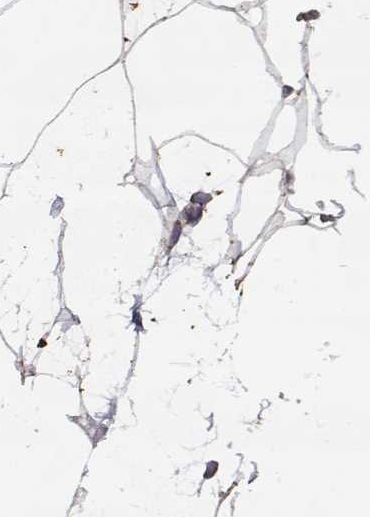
{"staining": {"intensity": "negative", "quantity": "none", "location": "none"}, "tissue": "adipose tissue", "cell_type": "Adipocytes", "image_type": "normal", "snomed": [{"axis": "morphology", "description": "Normal tissue, NOS"}, {"axis": "topography", "description": "Adipose tissue"}], "caption": "A photomicrograph of human adipose tissue is negative for staining in adipocytes. (DAB immunohistochemistry, high magnification).", "gene": "LAMA2", "patient": {"sex": "male", "age": 57}}